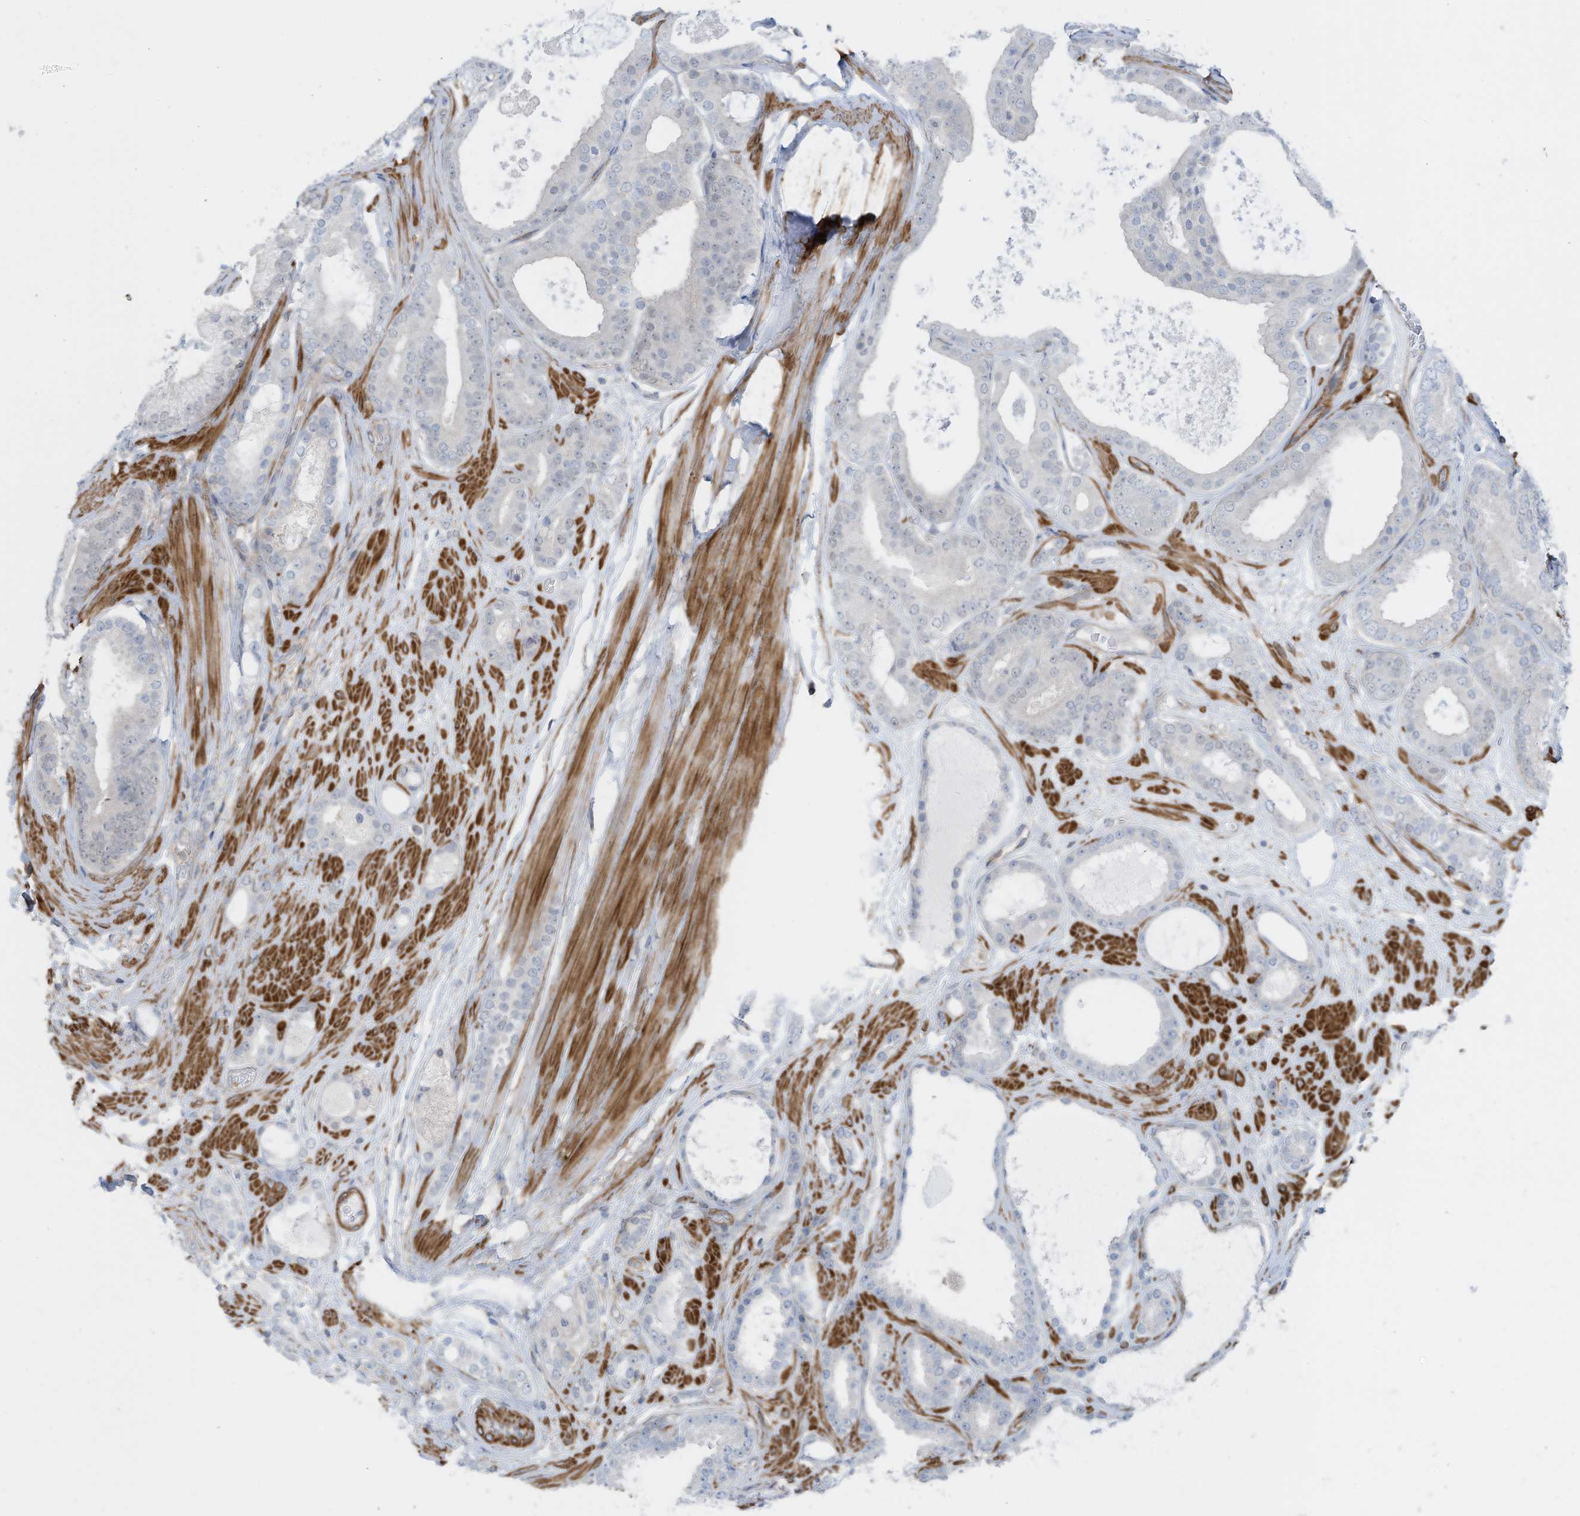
{"staining": {"intensity": "negative", "quantity": "none", "location": "none"}, "tissue": "prostate cancer", "cell_type": "Tumor cells", "image_type": "cancer", "snomed": [{"axis": "morphology", "description": "Adenocarcinoma, High grade"}, {"axis": "topography", "description": "Prostate"}], "caption": "High magnification brightfield microscopy of prostate adenocarcinoma (high-grade) stained with DAB (brown) and counterstained with hematoxylin (blue): tumor cells show no significant staining. Nuclei are stained in blue.", "gene": "ZNF846", "patient": {"sex": "male", "age": 60}}